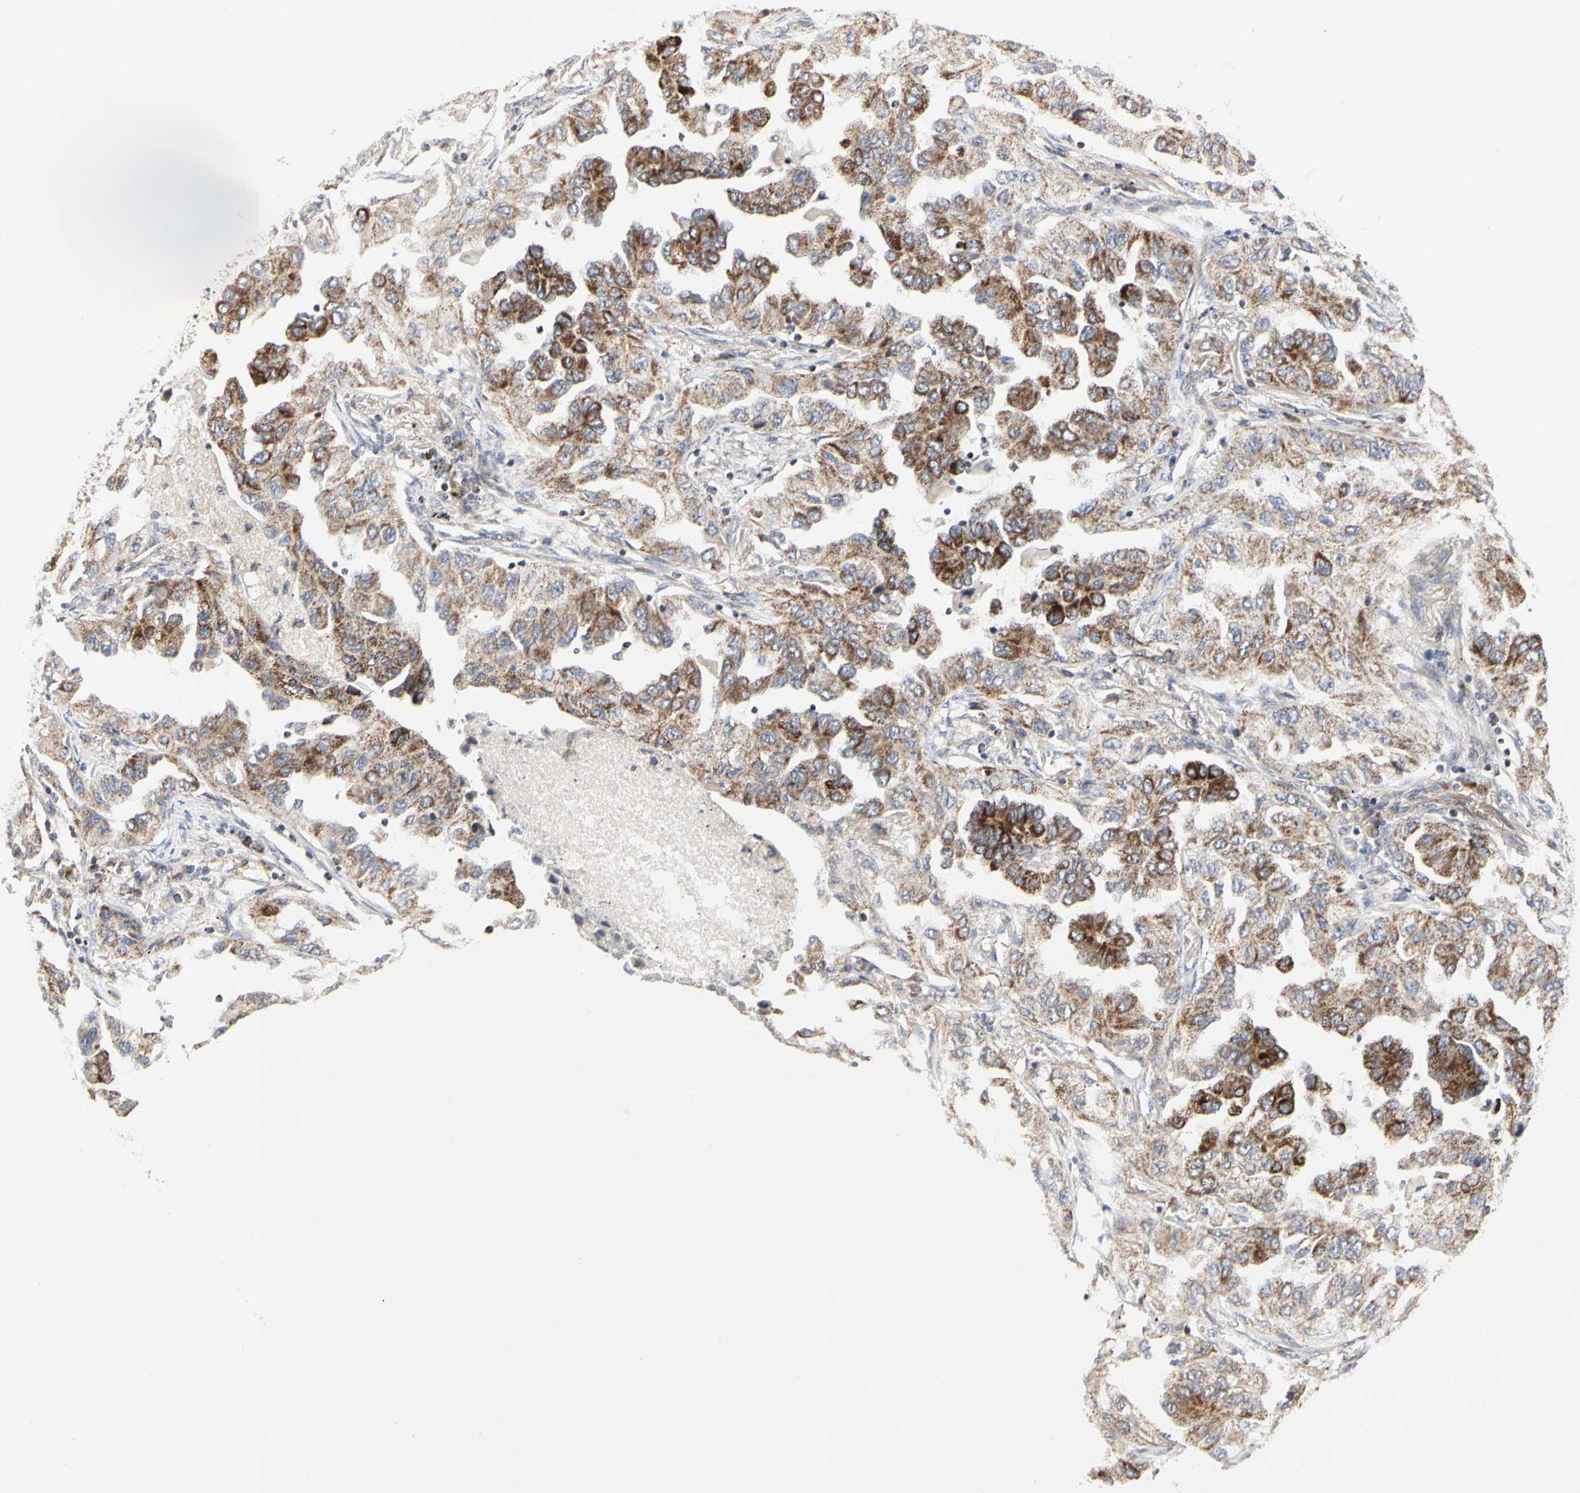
{"staining": {"intensity": "moderate", "quantity": ">75%", "location": "cytoplasmic/membranous"}, "tissue": "lung cancer", "cell_type": "Tumor cells", "image_type": "cancer", "snomed": [{"axis": "morphology", "description": "Adenocarcinoma, NOS"}, {"axis": "topography", "description": "Lung"}], "caption": "Protein expression analysis of lung adenocarcinoma demonstrates moderate cytoplasmic/membranous positivity in approximately >75% of tumor cells. Nuclei are stained in blue.", "gene": "TSKU", "patient": {"sex": "female", "age": 65}}